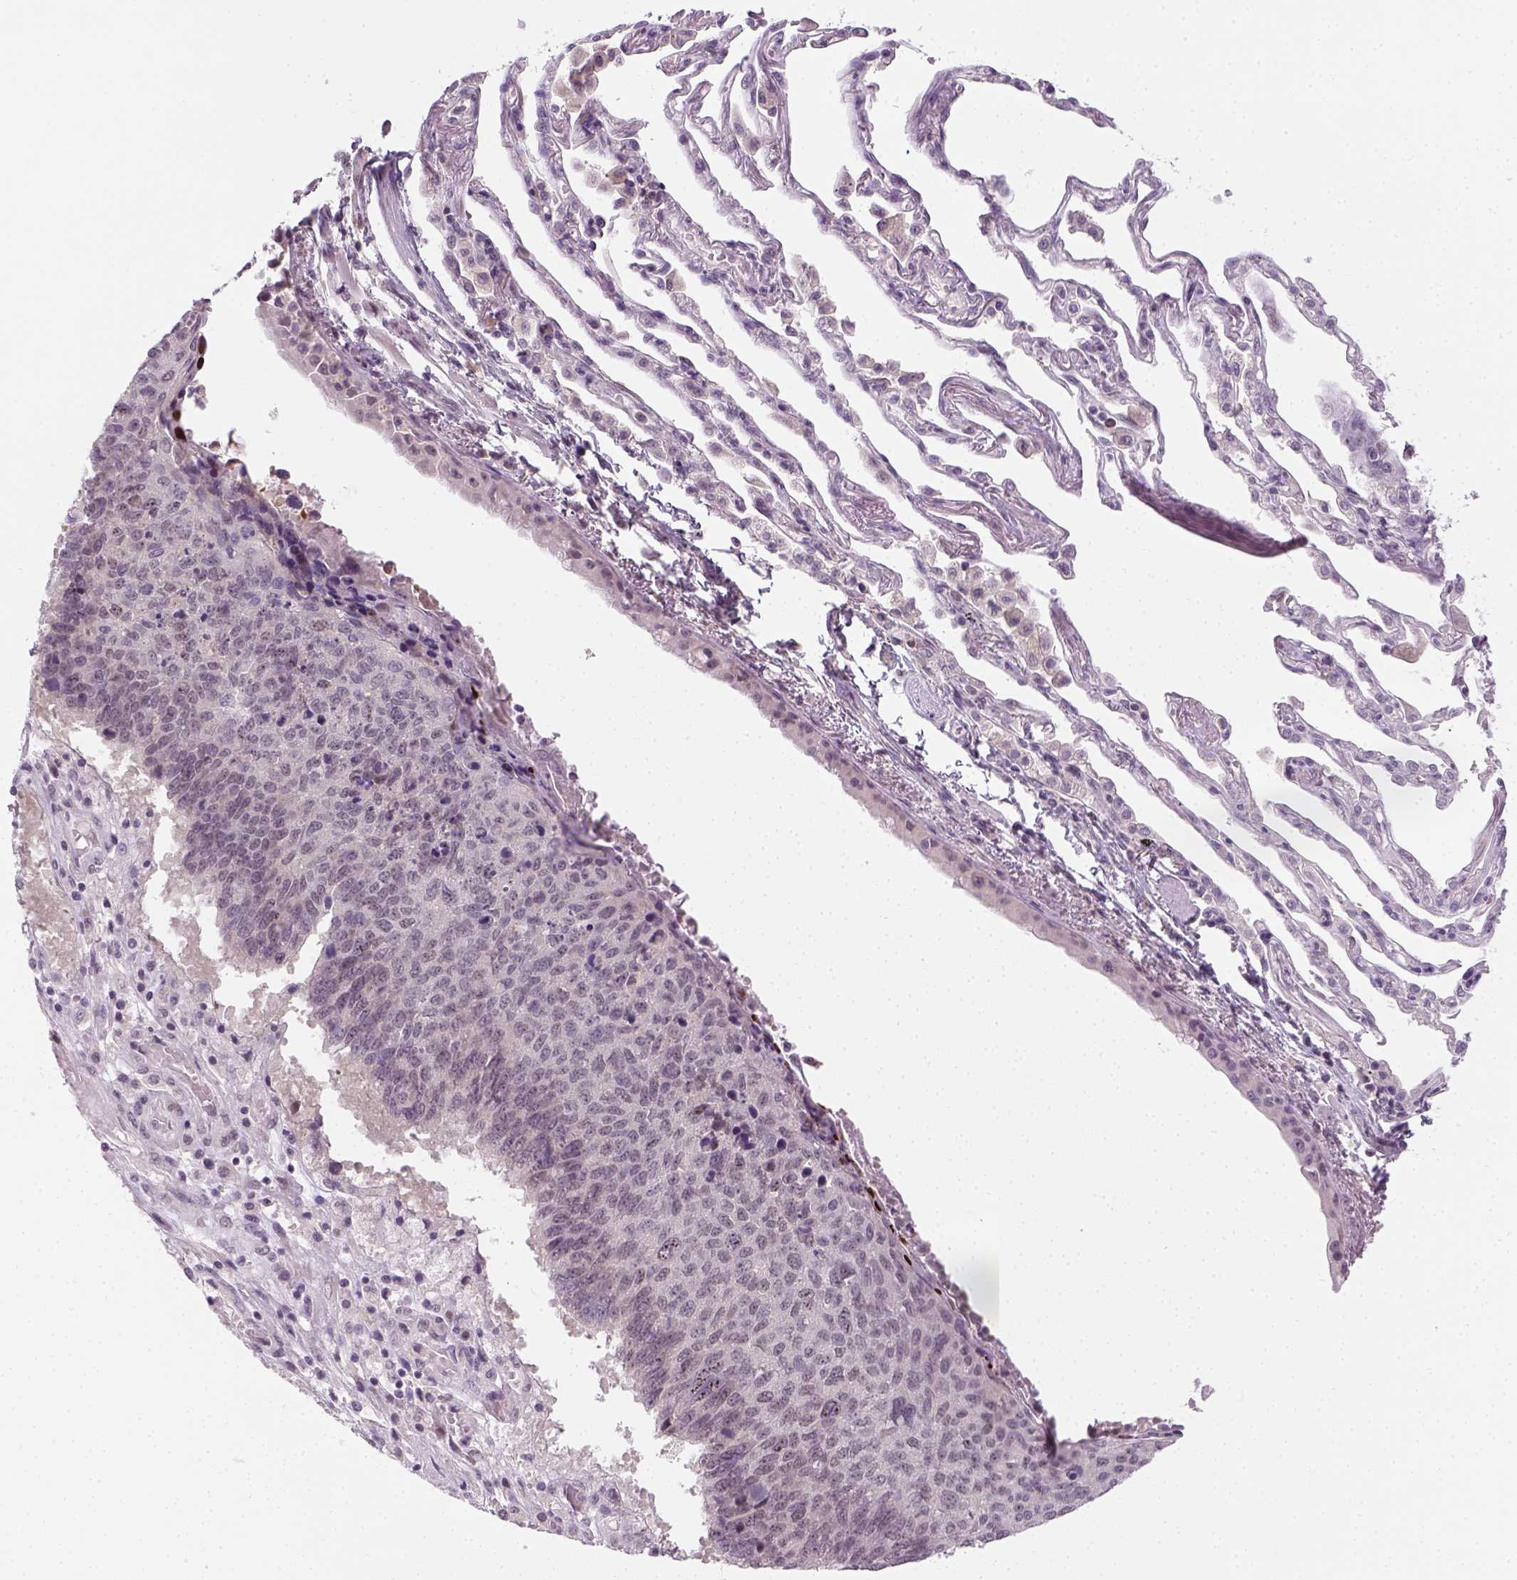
{"staining": {"intensity": "negative", "quantity": "none", "location": "none"}, "tissue": "lung cancer", "cell_type": "Tumor cells", "image_type": "cancer", "snomed": [{"axis": "morphology", "description": "Squamous cell carcinoma, NOS"}, {"axis": "topography", "description": "Lung"}], "caption": "The photomicrograph reveals no staining of tumor cells in squamous cell carcinoma (lung).", "gene": "MAGEB3", "patient": {"sex": "male", "age": 73}}